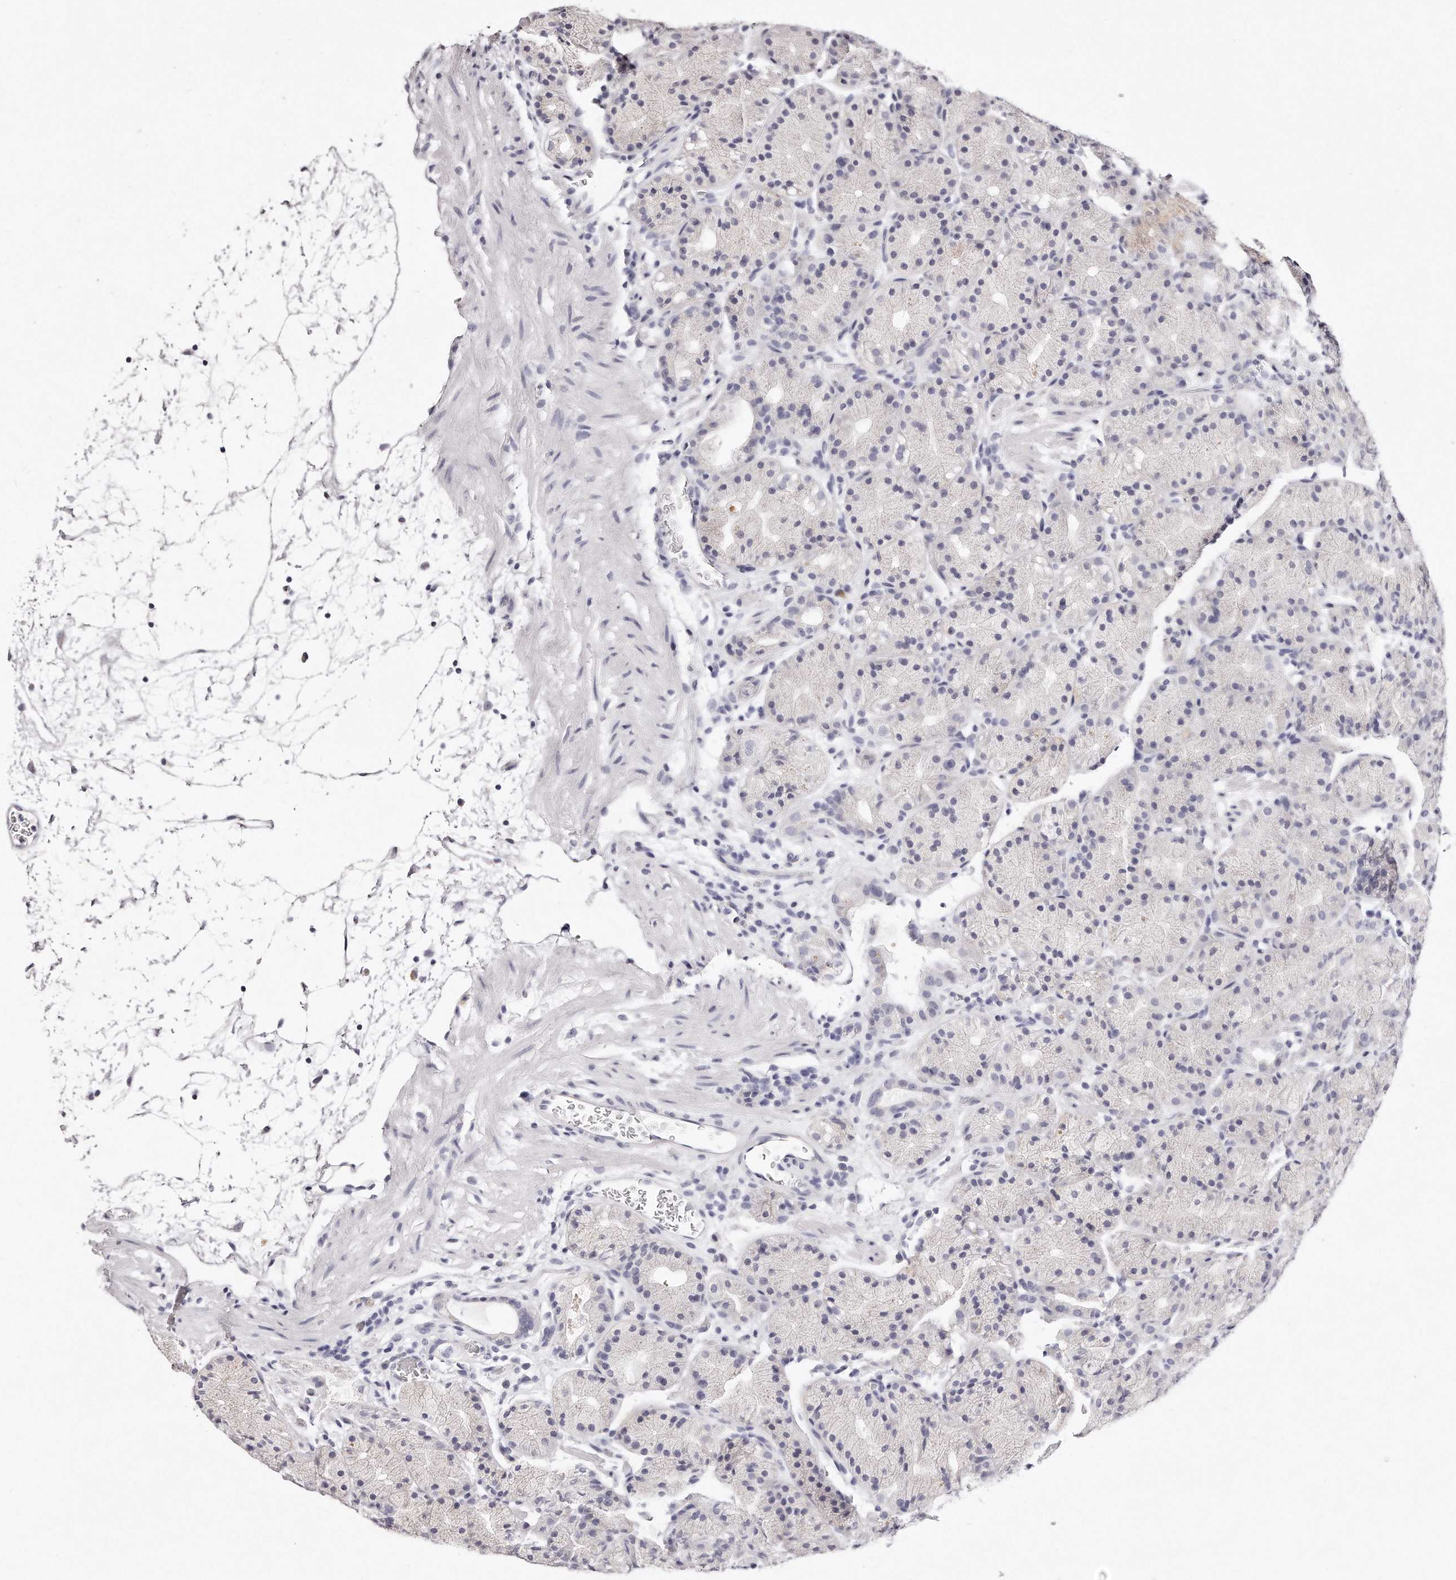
{"staining": {"intensity": "negative", "quantity": "none", "location": "none"}, "tissue": "stomach", "cell_type": "Glandular cells", "image_type": "normal", "snomed": [{"axis": "morphology", "description": "Normal tissue, NOS"}, {"axis": "topography", "description": "Stomach, upper"}], "caption": "The immunohistochemistry histopathology image has no significant staining in glandular cells of stomach. (Stains: DAB (3,3'-diaminobenzidine) immunohistochemistry with hematoxylin counter stain, Microscopy: brightfield microscopy at high magnification).", "gene": "GDA", "patient": {"sex": "male", "age": 48}}